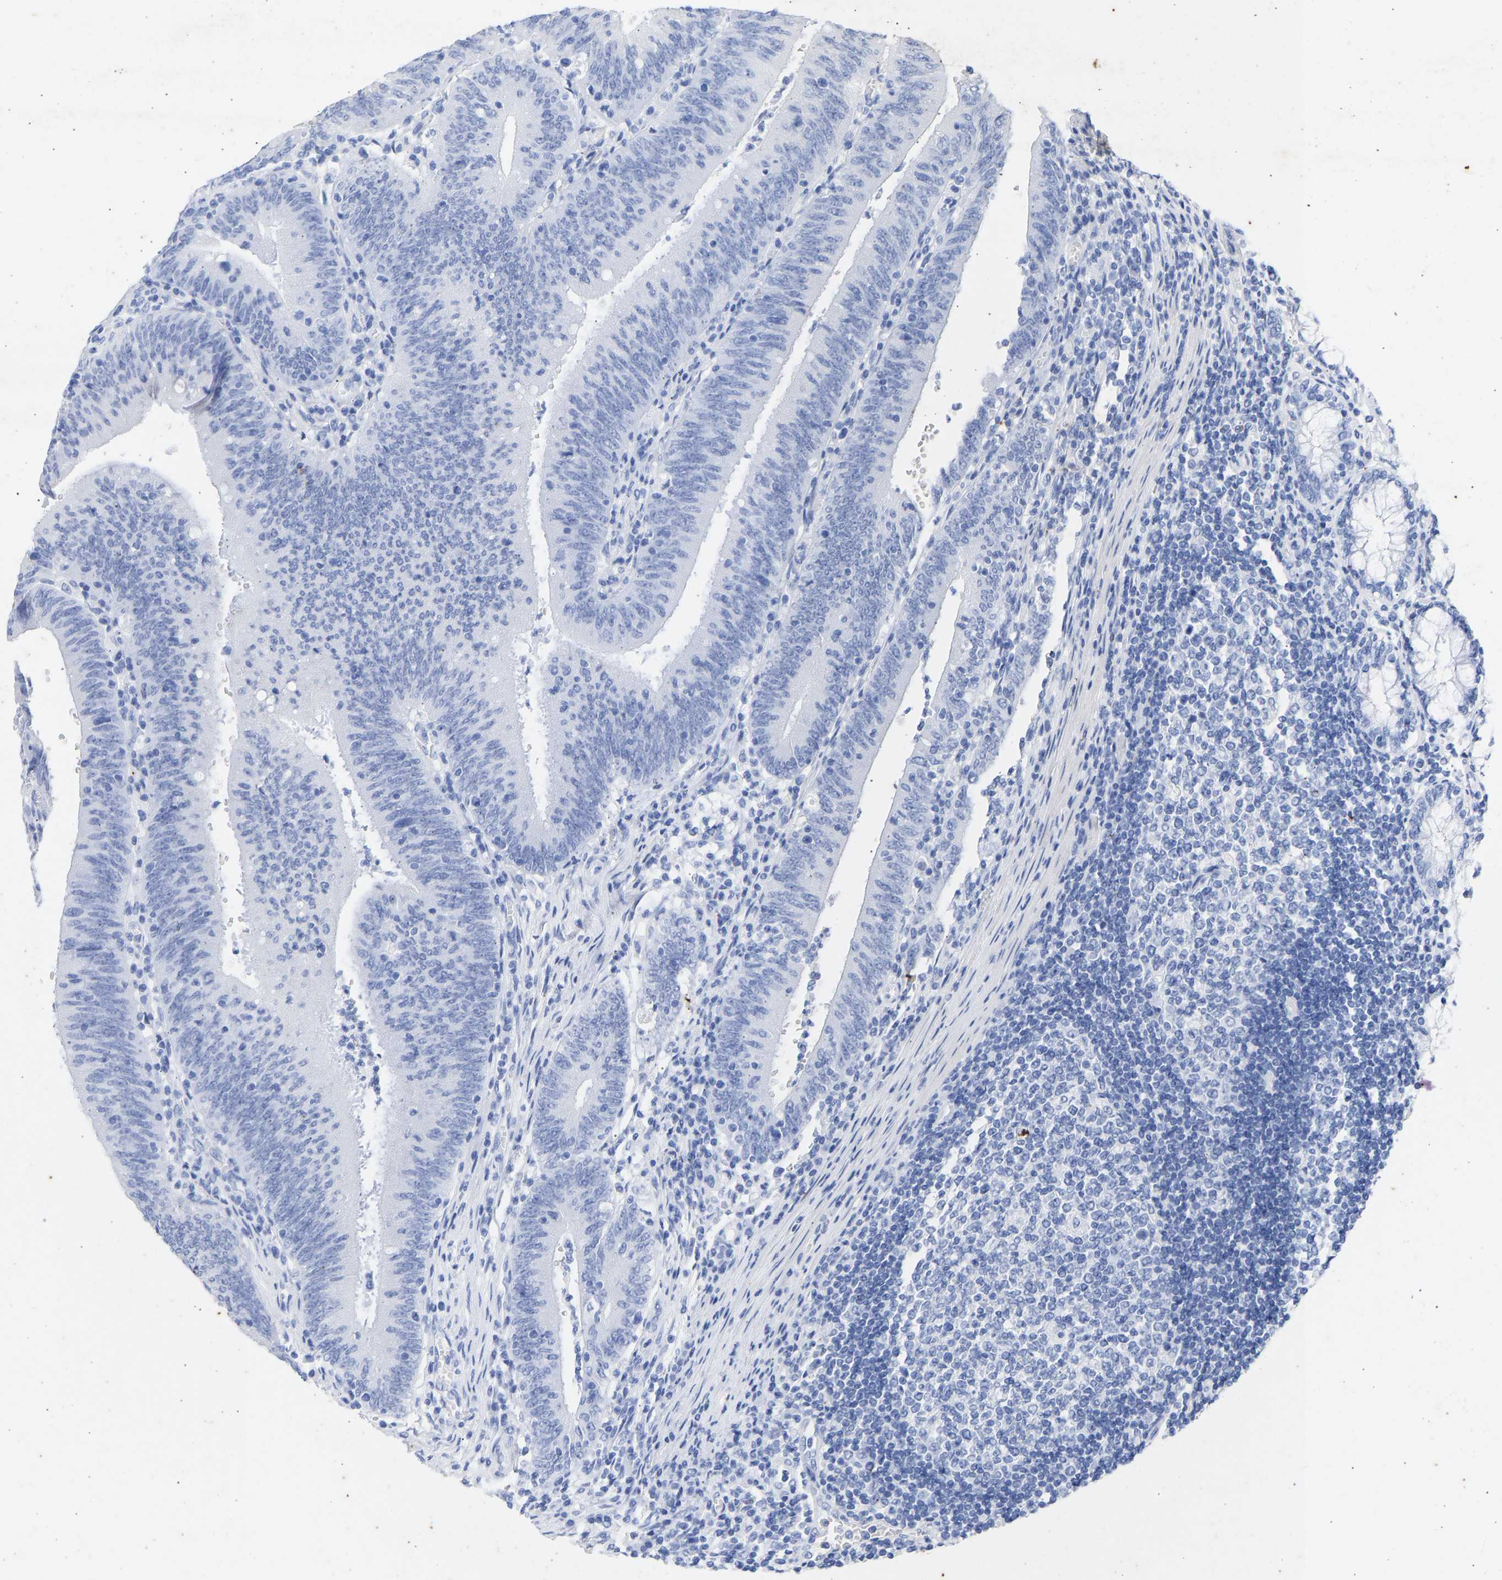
{"staining": {"intensity": "negative", "quantity": "none", "location": "none"}, "tissue": "colorectal cancer", "cell_type": "Tumor cells", "image_type": "cancer", "snomed": [{"axis": "morphology", "description": "Normal tissue, NOS"}, {"axis": "morphology", "description": "Adenocarcinoma, NOS"}, {"axis": "topography", "description": "Rectum"}], "caption": "There is no significant expression in tumor cells of adenocarcinoma (colorectal).", "gene": "KRT1", "patient": {"sex": "female", "age": 66}}